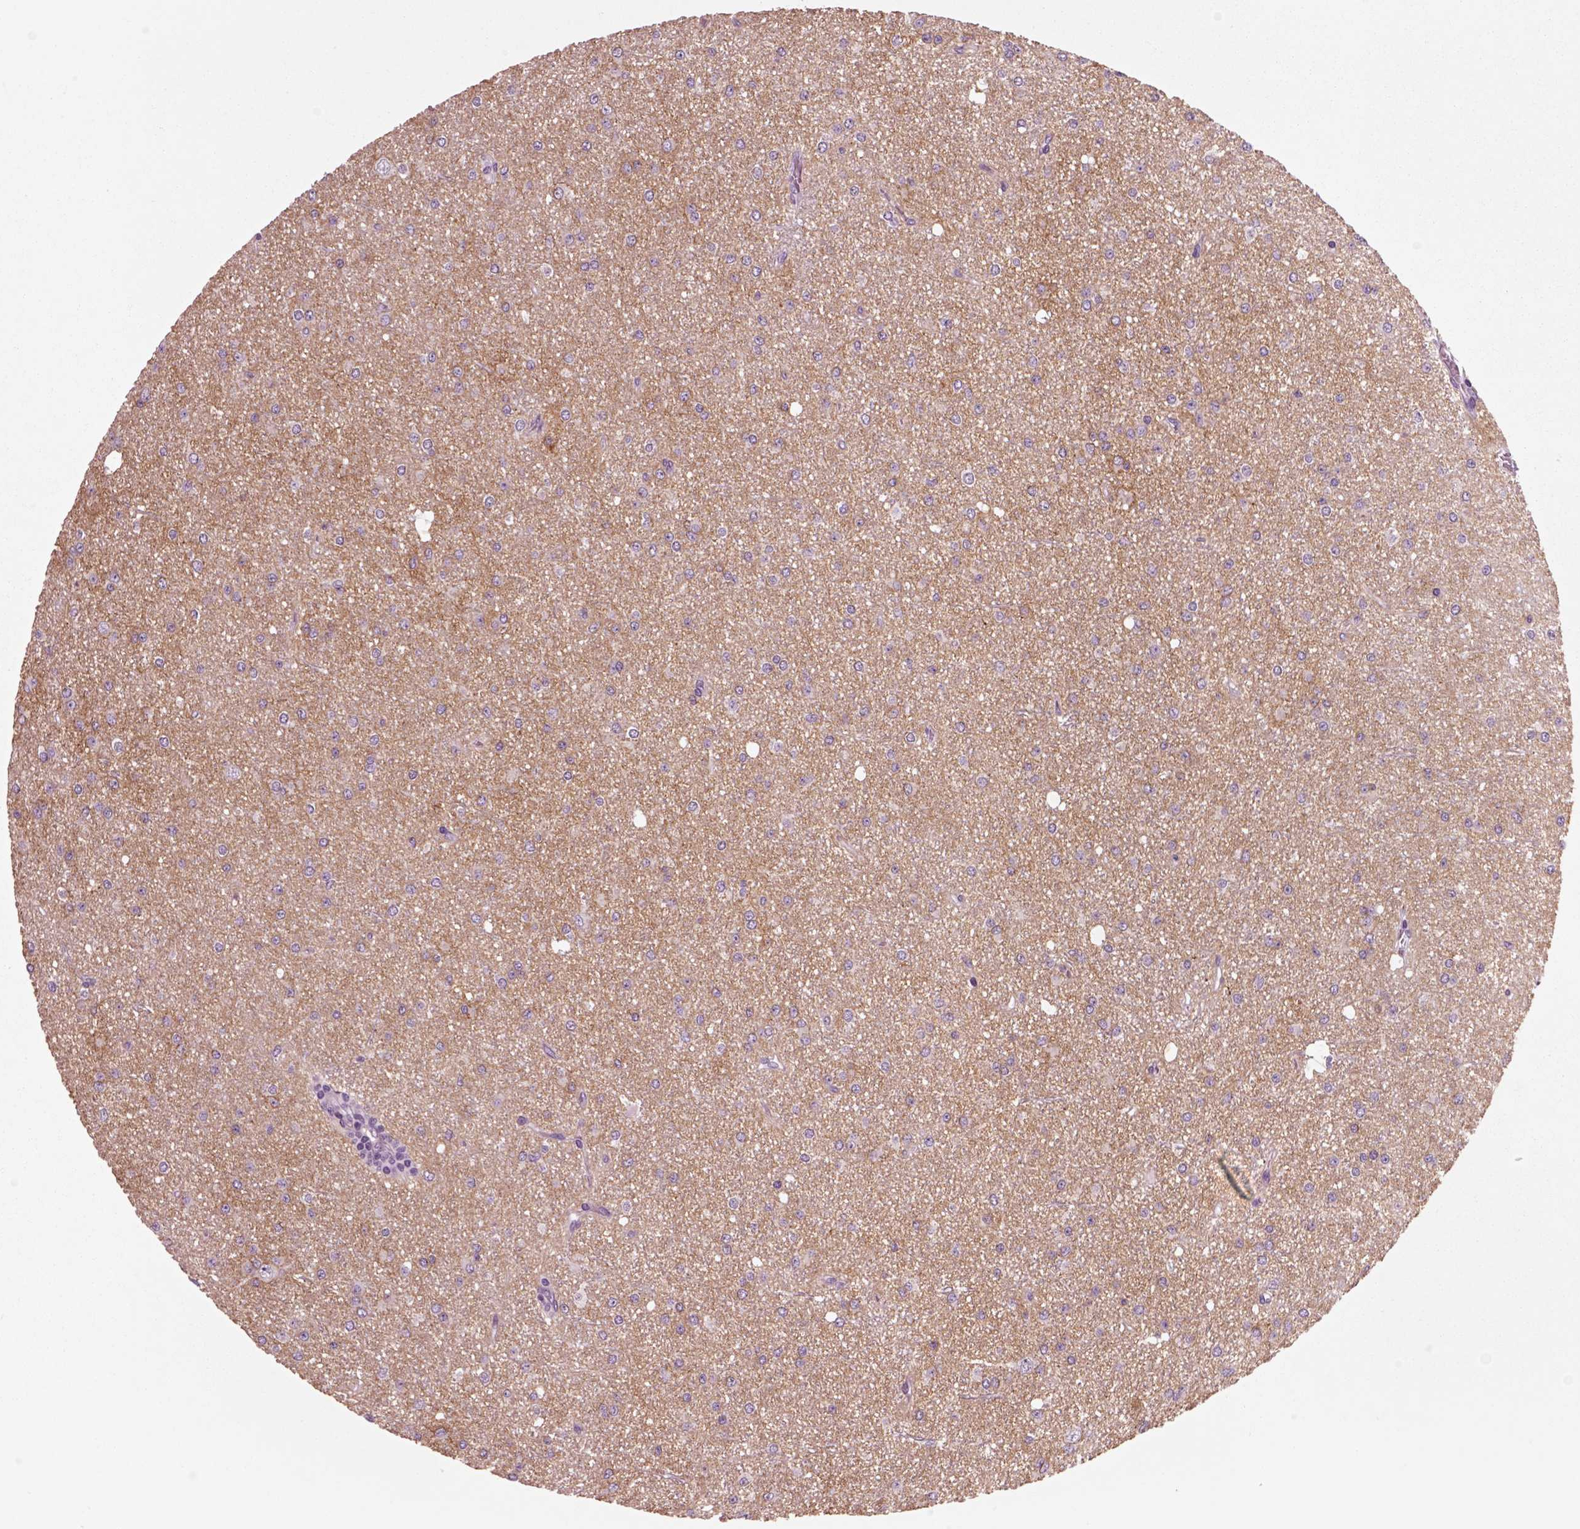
{"staining": {"intensity": "negative", "quantity": "none", "location": "none"}, "tissue": "glioma", "cell_type": "Tumor cells", "image_type": "cancer", "snomed": [{"axis": "morphology", "description": "Glioma, malignant, Low grade"}, {"axis": "topography", "description": "Brain"}], "caption": "Tumor cells show no significant protein positivity in malignant low-grade glioma.", "gene": "CHGB", "patient": {"sex": "male", "age": 27}}